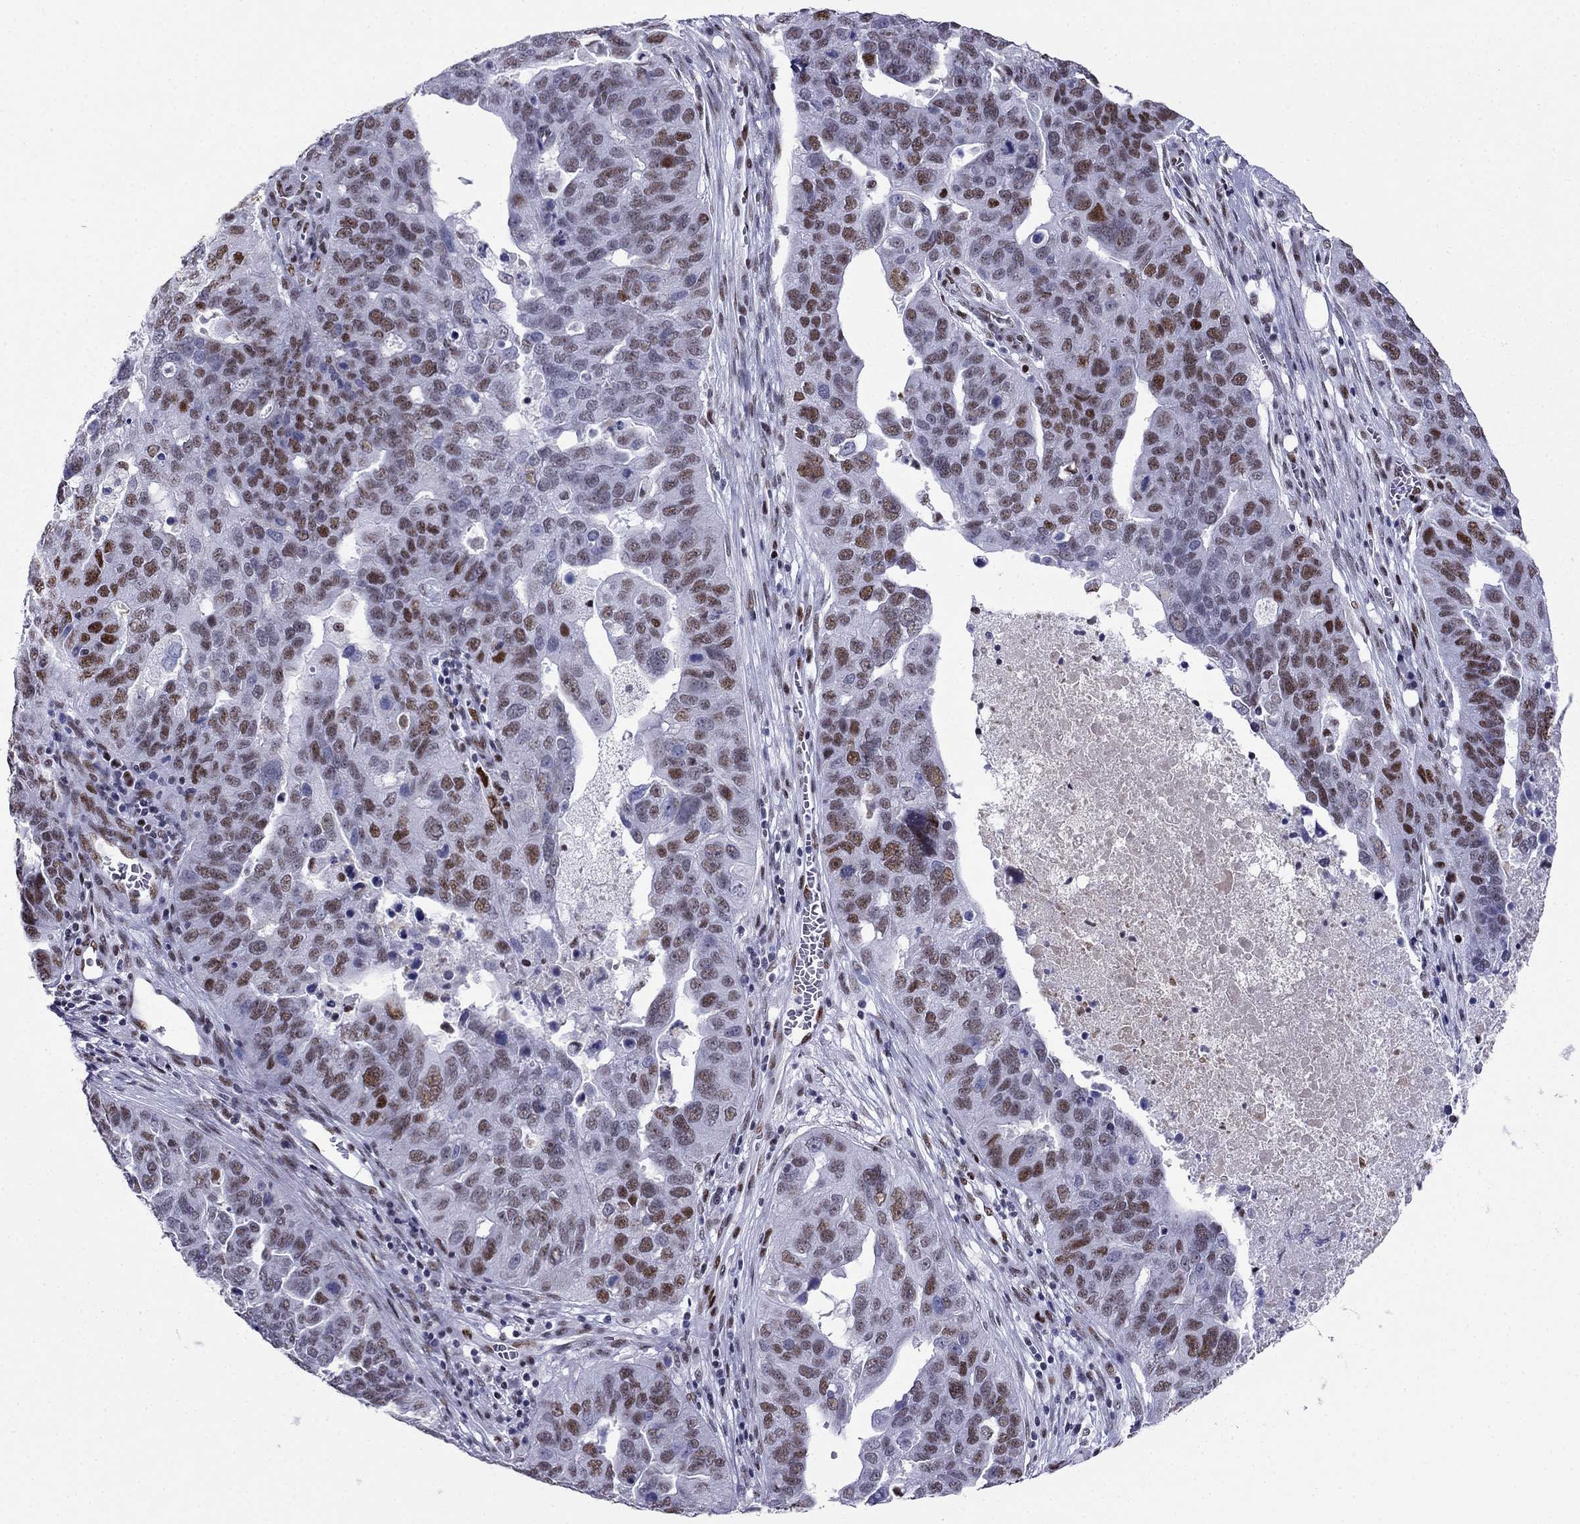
{"staining": {"intensity": "strong", "quantity": "25%-75%", "location": "nuclear"}, "tissue": "ovarian cancer", "cell_type": "Tumor cells", "image_type": "cancer", "snomed": [{"axis": "morphology", "description": "Carcinoma, endometroid"}, {"axis": "topography", "description": "Soft tissue"}, {"axis": "topography", "description": "Ovary"}], "caption": "IHC staining of ovarian endometroid carcinoma, which displays high levels of strong nuclear positivity in about 25%-75% of tumor cells indicating strong nuclear protein staining. The staining was performed using DAB (3,3'-diaminobenzidine) (brown) for protein detection and nuclei were counterstained in hematoxylin (blue).", "gene": "PPM1G", "patient": {"sex": "female", "age": 52}}